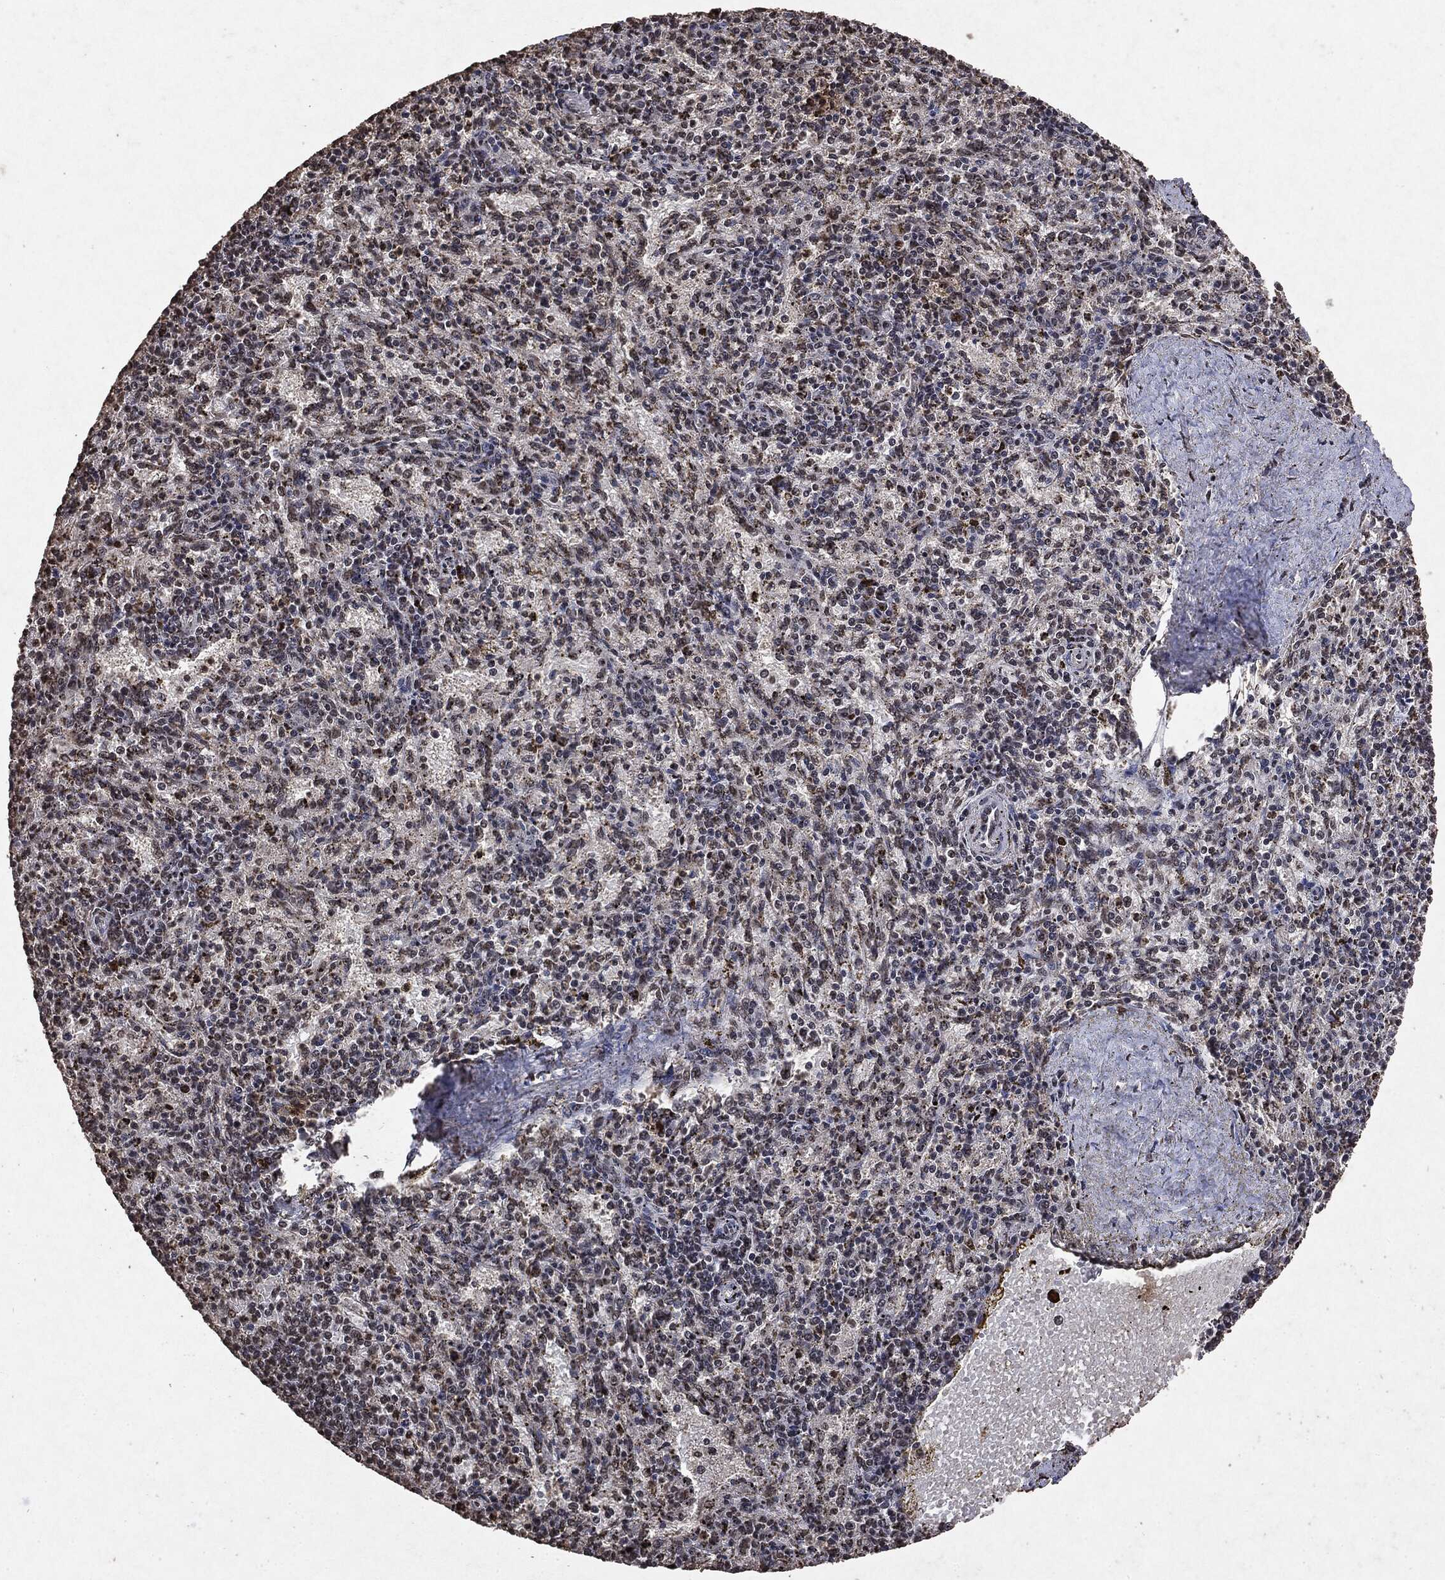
{"staining": {"intensity": "negative", "quantity": "none", "location": "none"}, "tissue": "spleen", "cell_type": "Cells in red pulp", "image_type": "normal", "snomed": [{"axis": "morphology", "description": "Normal tissue, NOS"}, {"axis": "topography", "description": "Spleen"}], "caption": "The micrograph reveals no significant staining in cells in red pulp of spleen. (DAB immunohistochemistry, high magnification).", "gene": "RAD18", "patient": {"sex": "female", "age": 37}}